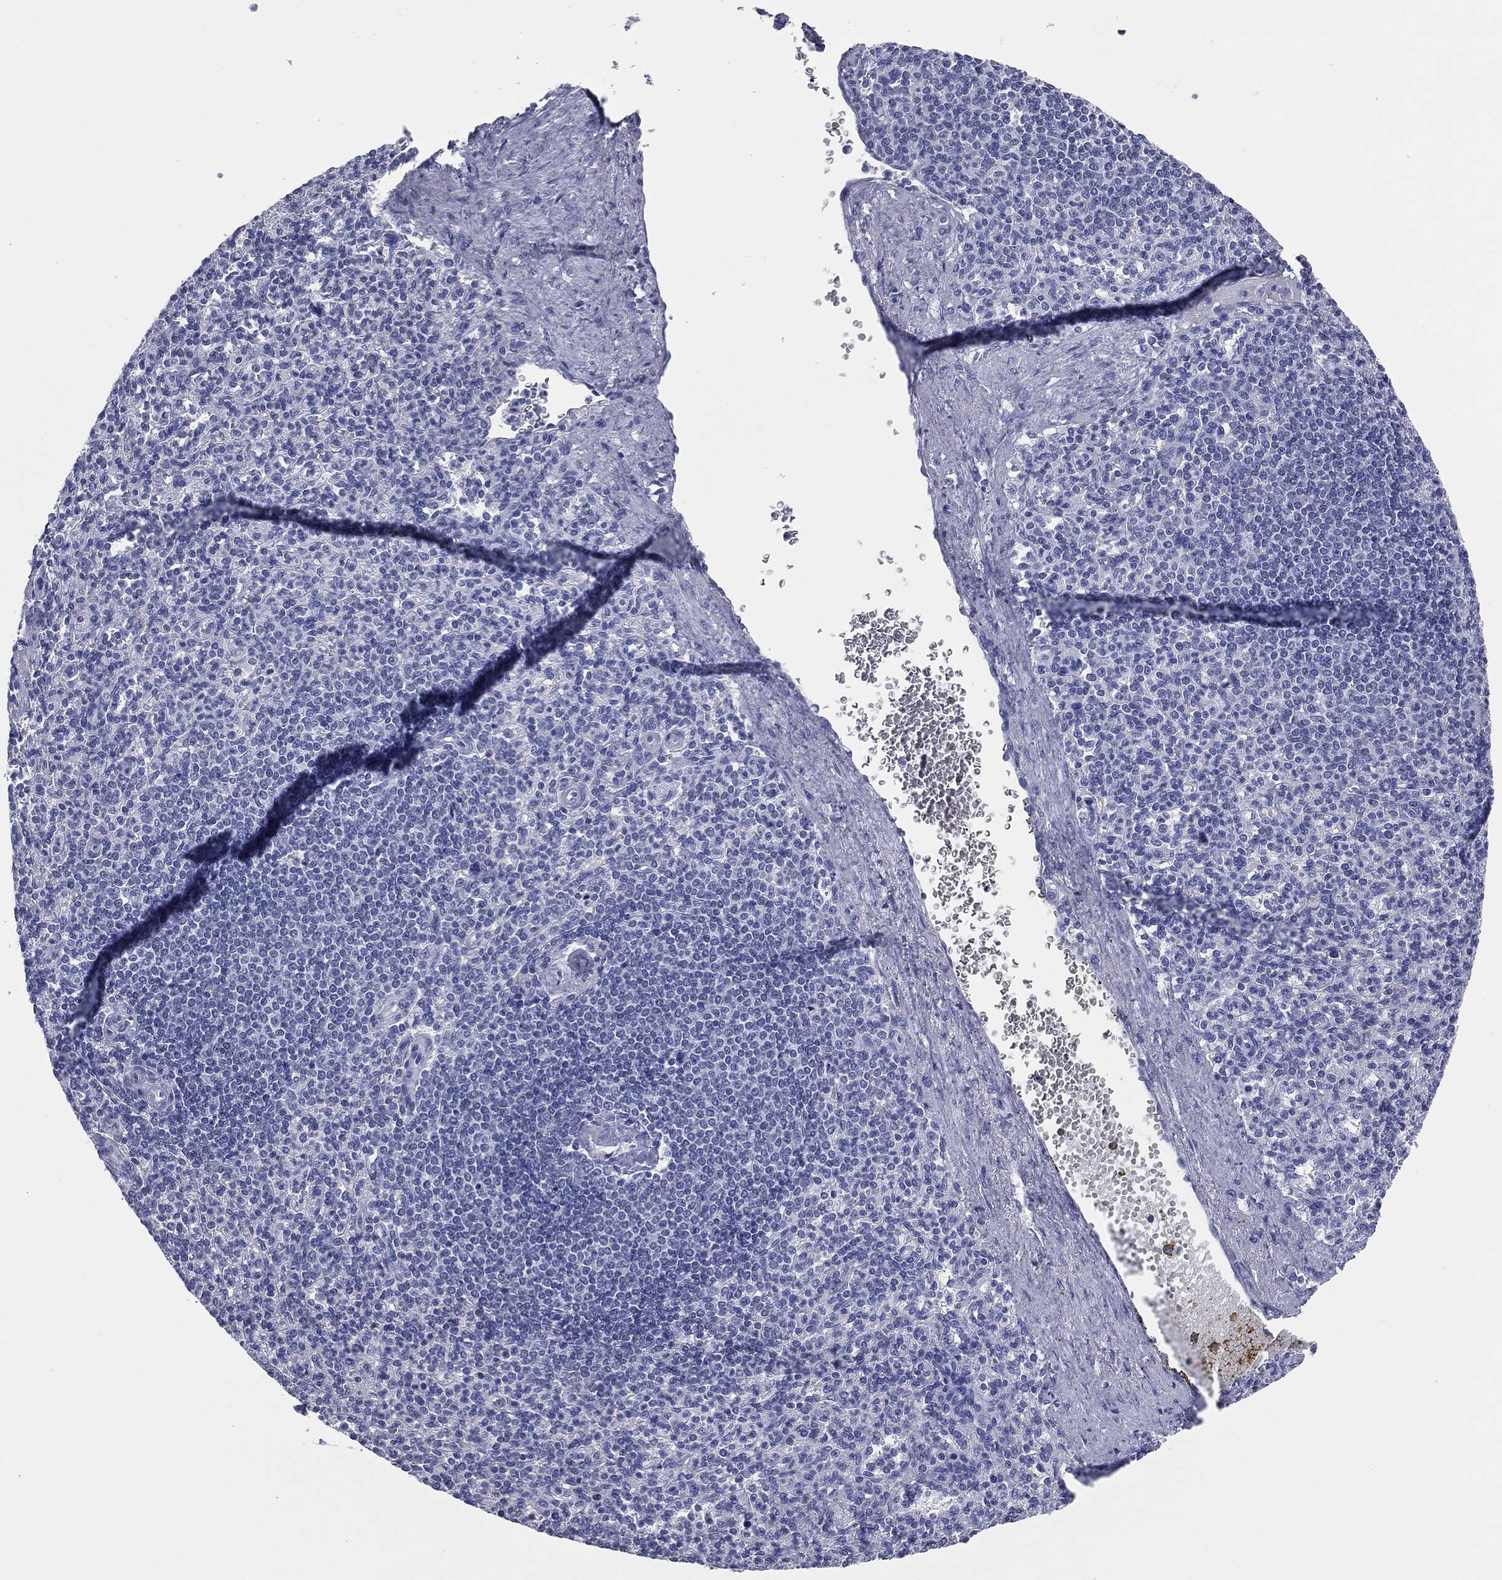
{"staining": {"intensity": "negative", "quantity": "none", "location": "none"}, "tissue": "spleen", "cell_type": "Cells in red pulp", "image_type": "normal", "snomed": [{"axis": "morphology", "description": "Normal tissue, NOS"}, {"axis": "topography", "description": "Spleen"}], "caption": "Immunohistochemistry (IHC) image of unremarkable spleen stained for a protein (brown), which displays no positivity in cells in red pulp. Brightfield microscopy of immunohistochemistry stained with DAB (3,3'-diaminobenzidine) (brown) and hematoxylin (blue), captured at high magnification.", "gene": "ATP2A1", "patient": {"sex": "female", "age": 74}}